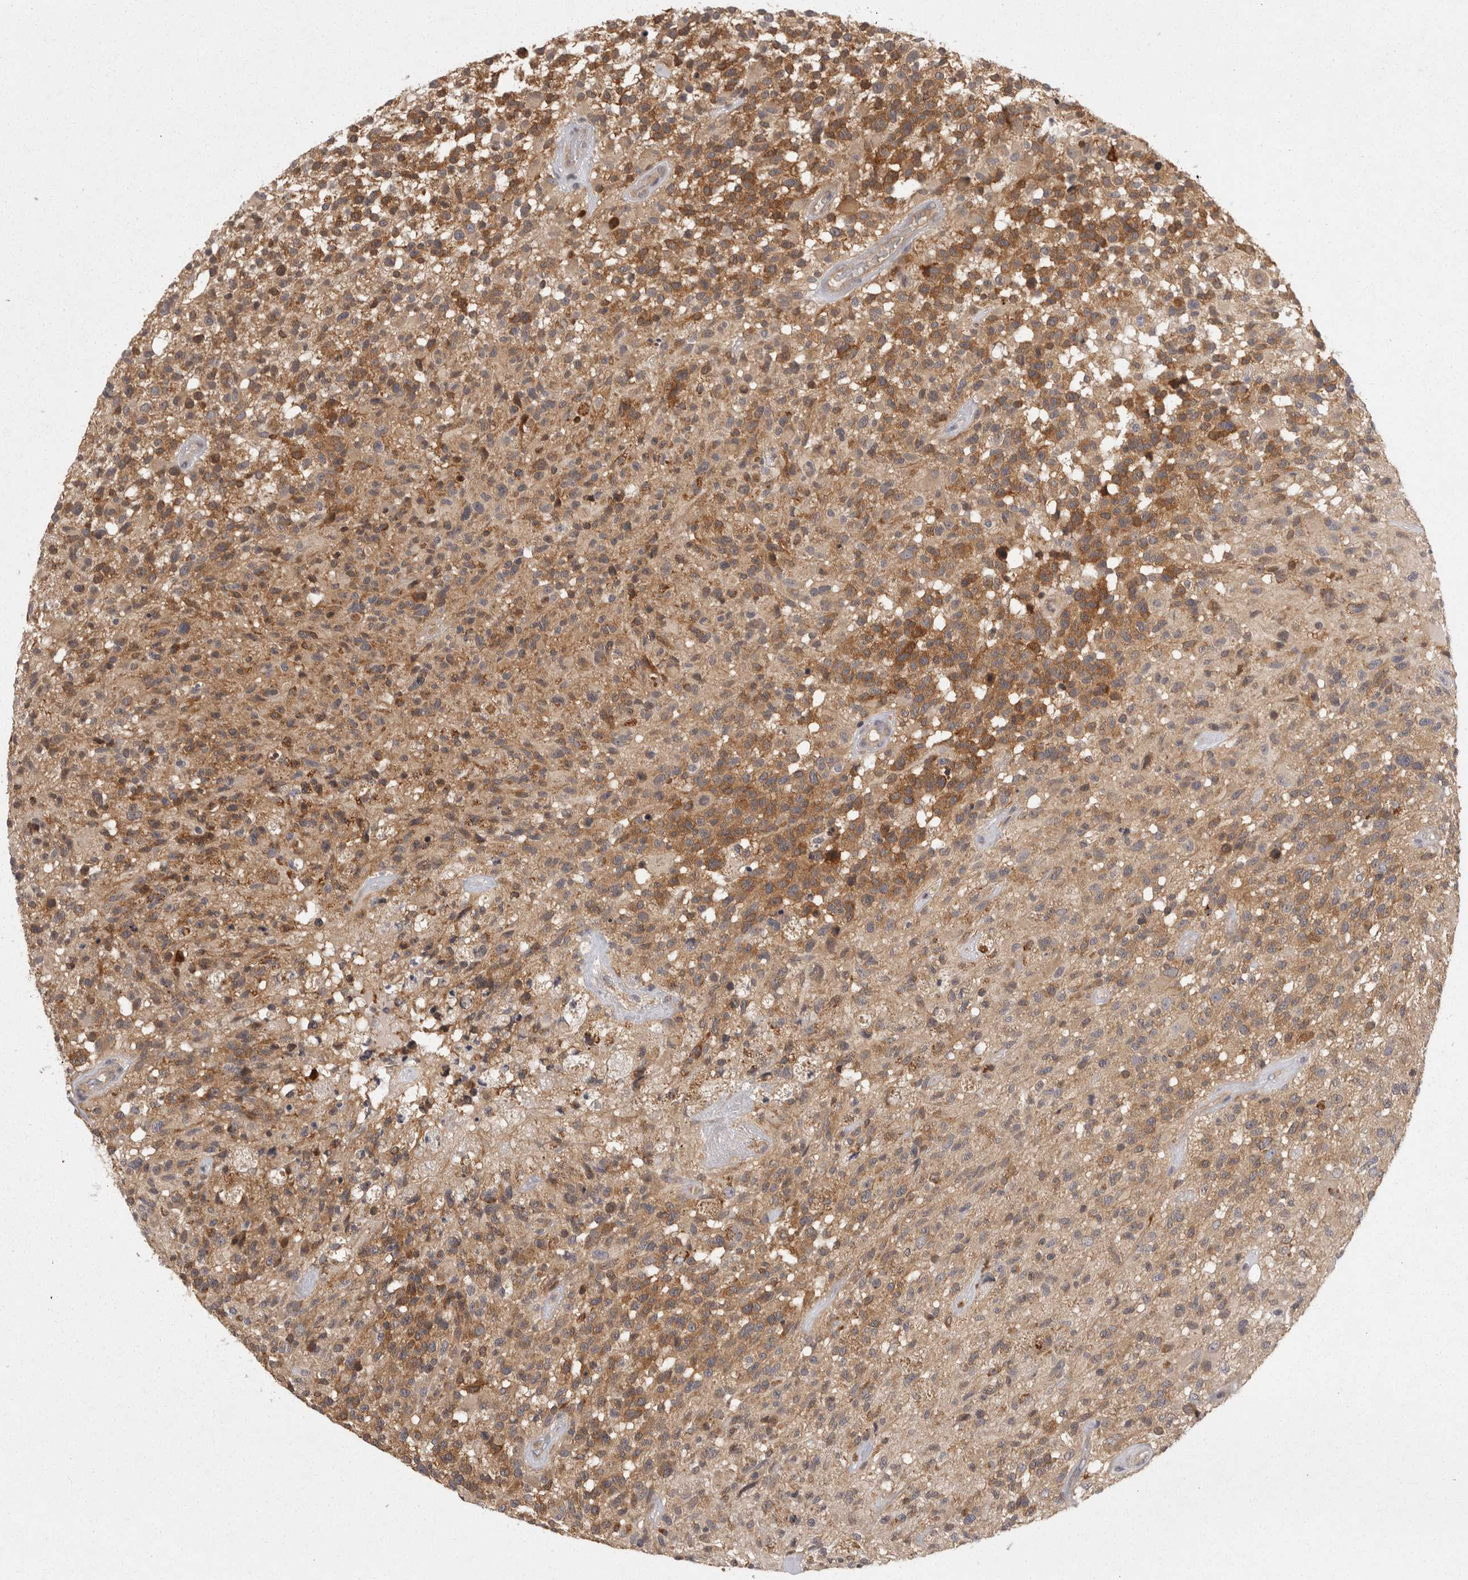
{"staining": {"intensity": "moderate", "quantity": ">75%", "location": "cytoplasmic/membranous"}, "tissue": "glioma", "cell_type": "Tumor cells", "image_type": "cancer", "snomed": [{"axis": "morphology", "description": "Glioma, malignant, High grade"}, {"axis": "morphology", "description": "Glioblastoma, NOS"}, {"axis": "topography", "description": "Brain"}], "caption": "A brown stain labels moderate cytoplasmic/membranous expression of a protein in glioma tumor cells.", "gene": "ACAT2", "patient": {"sex": "male", "age": 60}}